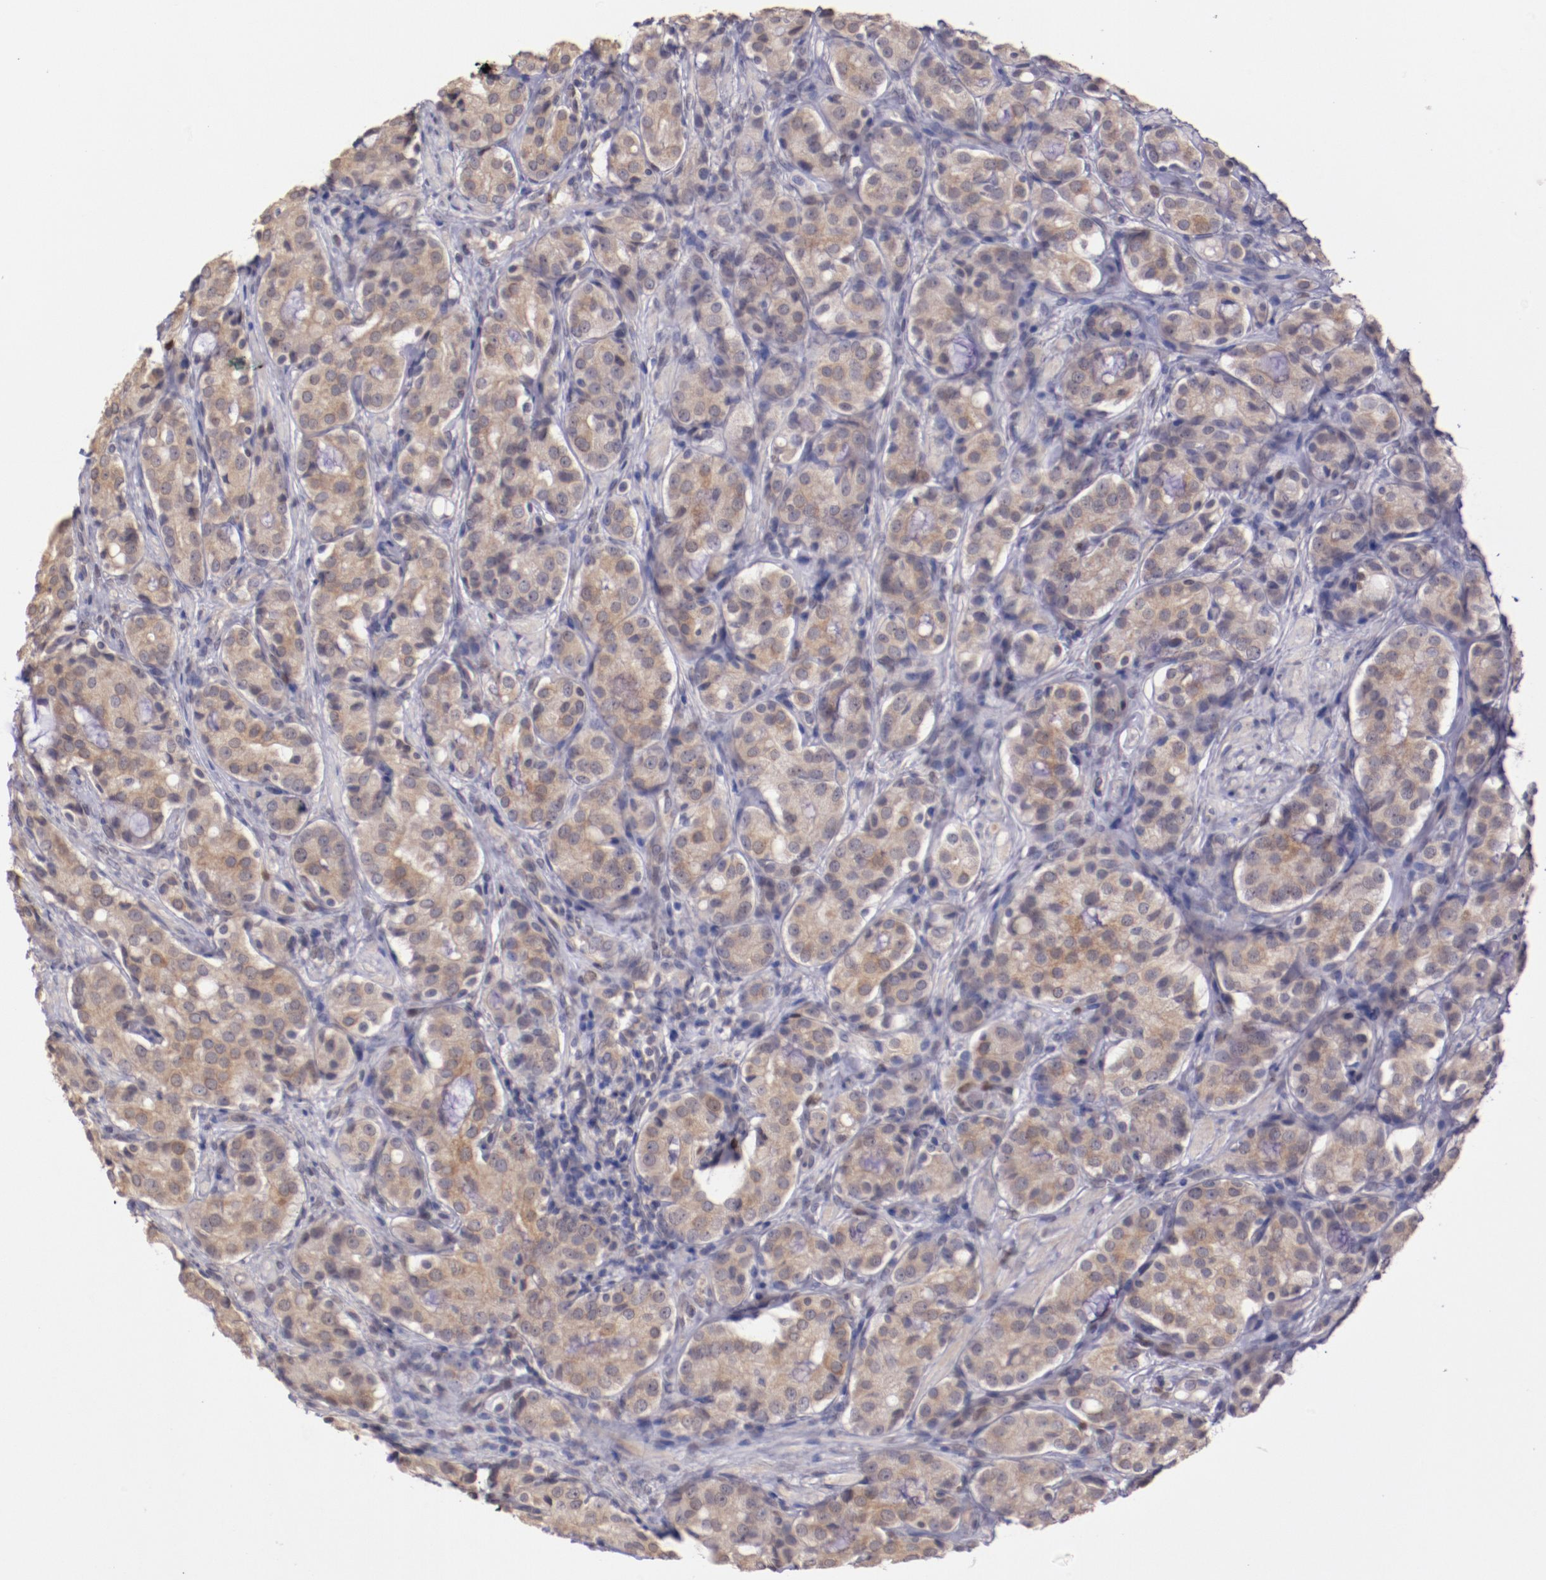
{"staining": {"intensity": "weak", "quantity": ">75%", "location": "cytoplasmic/membranous"}, "tissue": "prostate cancer", "cell_type": "Tumor cells", "image_type": "cancer", "snomed": [{"axis": "morphology", "description": "Adenocarcinoma, High grade"}, {"axis": "topography", "description": "Prostate"}], "caption": "Adenocarcinoma (high-grade) (prostate) stained with DAB immunohistochemistry (IHC) displays low levels of weak cytoplasmic/membranous expression in about >75% of tumor cells.", "gene": "NUP62CL", "patient": {"sex": "male", "age": 72}}